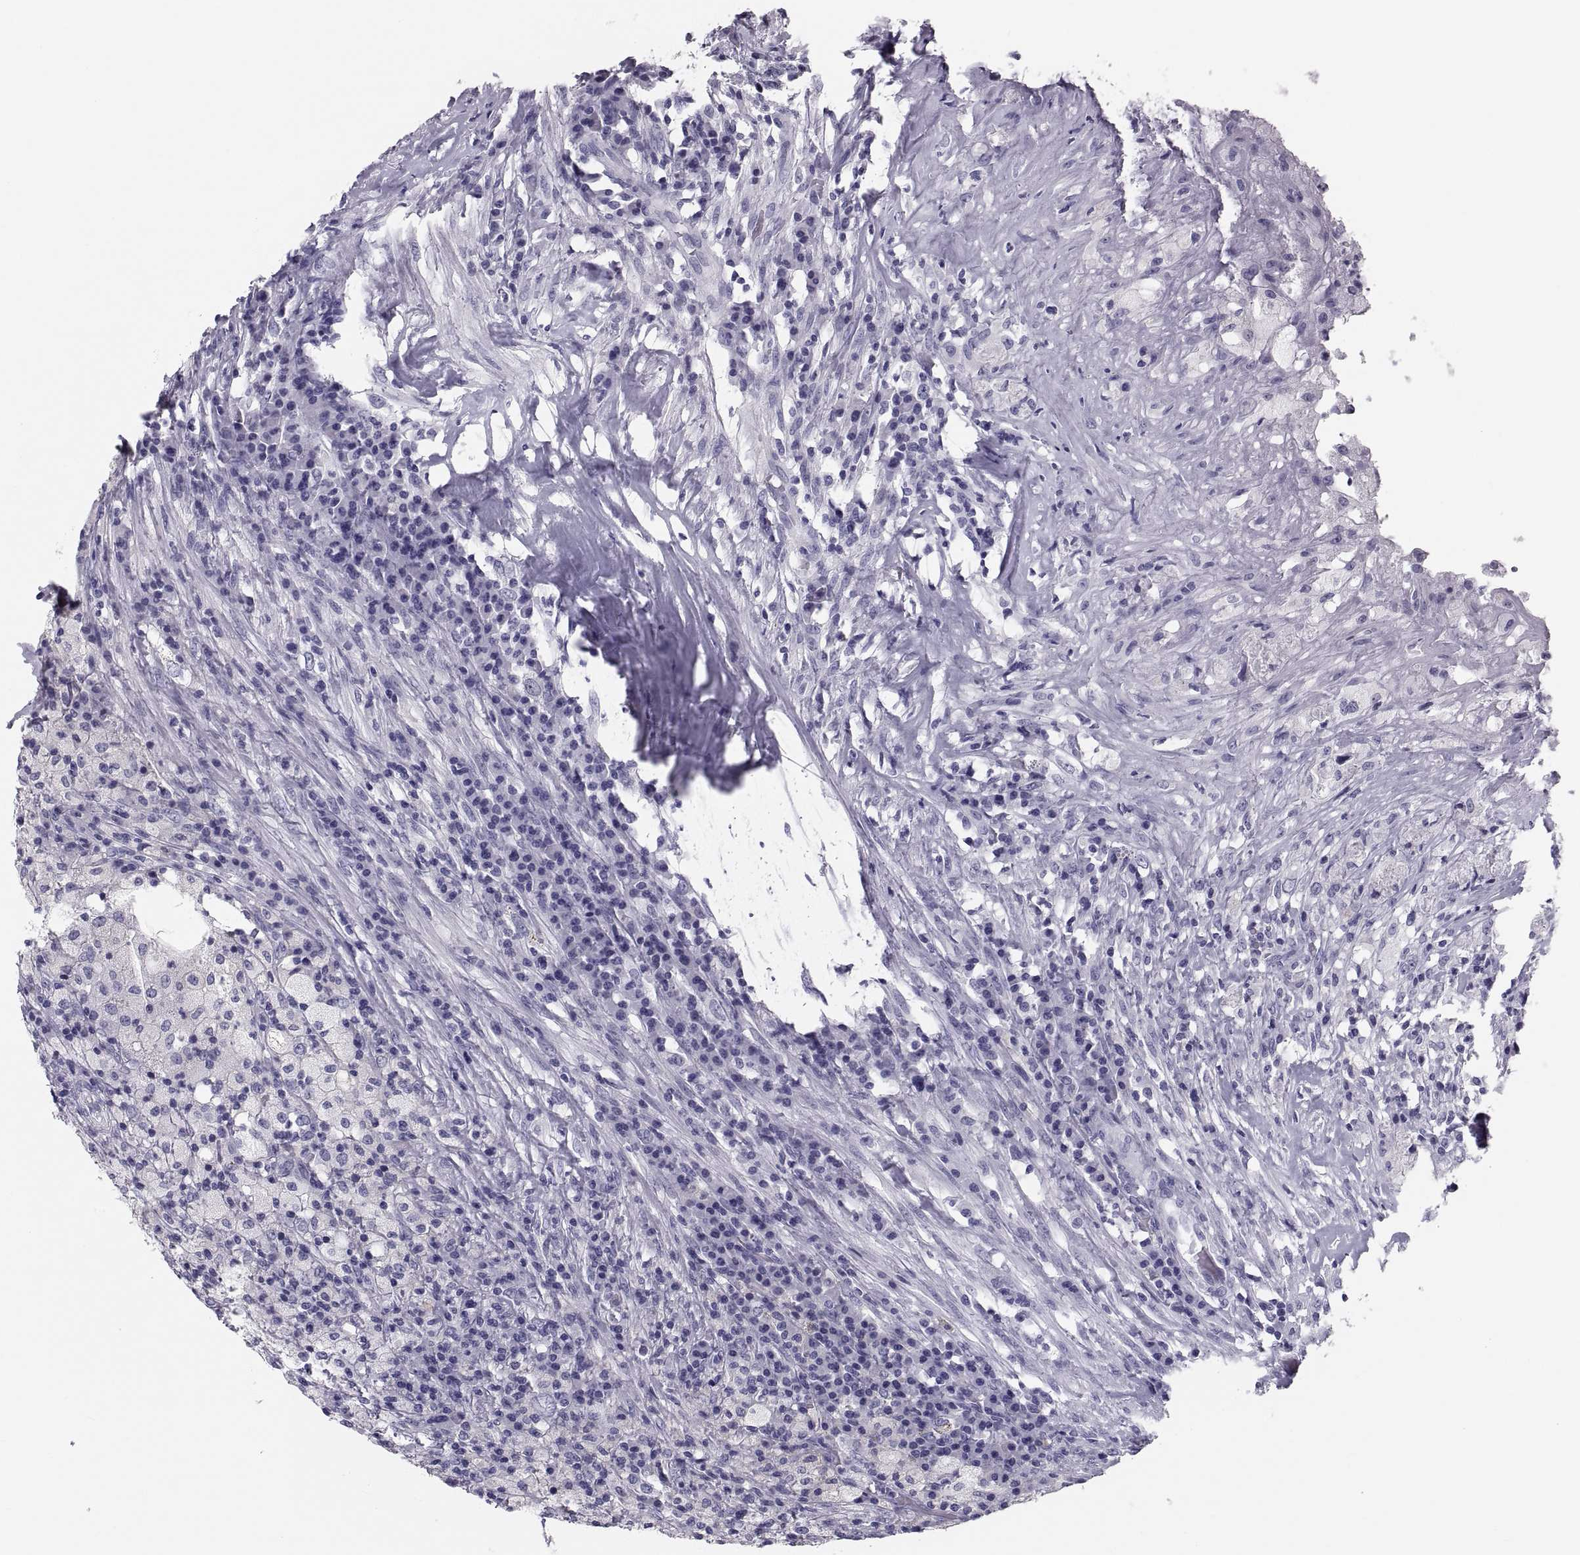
{"staining": {"intensity": "negative", "quantity": "none", "location": "none"}, "tissue": "testis cancer", "cell_type": "Tumor cells", "image_type": "cancer", "snomed": [{"axis": "morphology", "description": "Necrosis, NOS"}, {"axis": "morphology", "description": "Carcinoma, Embryonal, NOS"}, {"axis": "topography", "description": "Testis"}], "caption": "Protein analysis of testis embryonal carcinoma demonstrates no significant positivity in tumor cells. (Stains: DAB IHC with hematoxylin counter stain, Microscopy: brightfield microscopy at high magnification).", "gene": "CRISP1", "patient": {"sex": "male", "age": 19}}